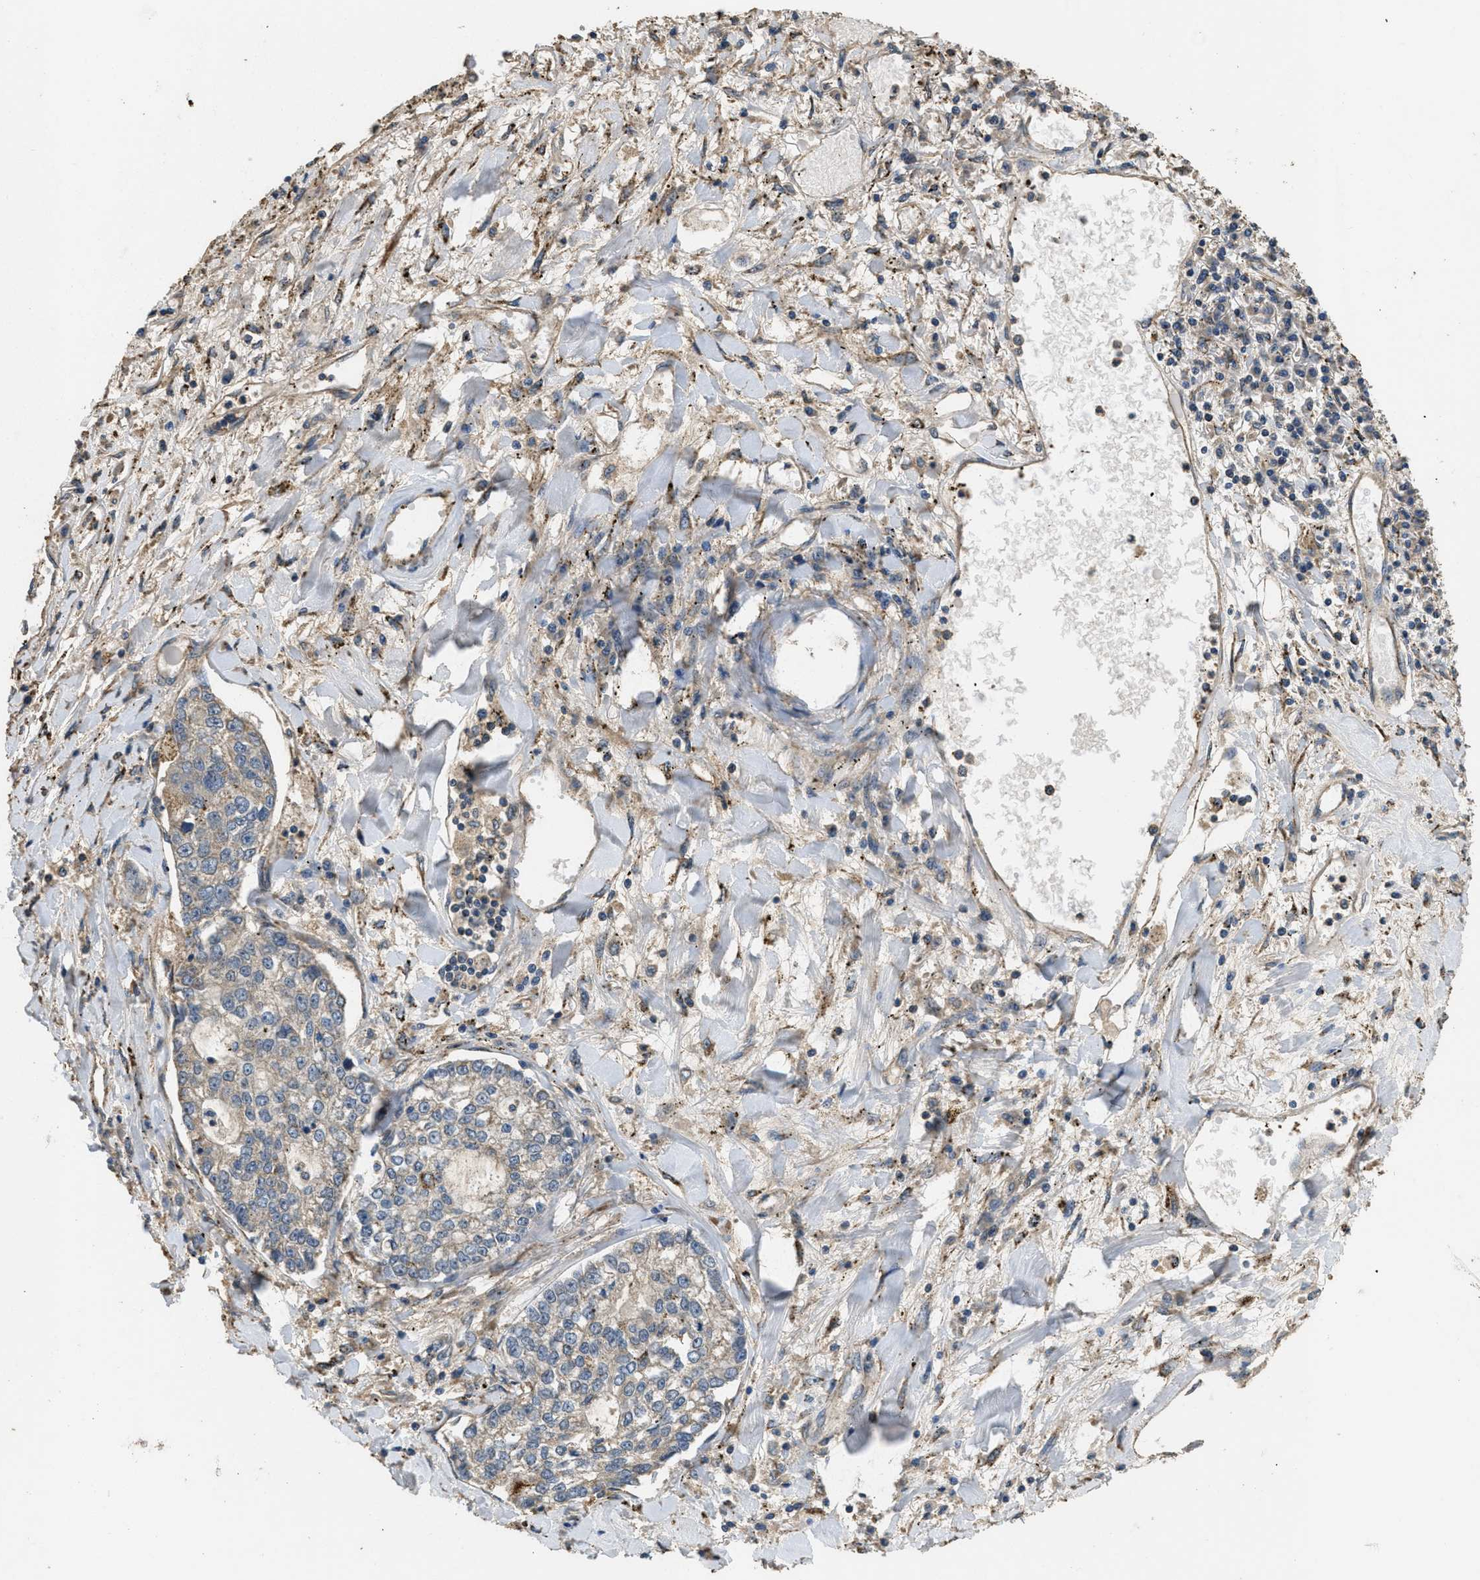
{"staining": {"intensity": "negative", "quantity": "none", "location": "none"}, "tissue": "lung cancer", "cell_type": "Tumor cells", "image_type": "cancer", "snomed": [{"axis": "morphology", "description": "Adenocarcinoma, NOS"}, {"axis": "topography", "description": "Lung"}], "caption": "Image shows no significant protein staining in tumor cells of lung adenocarcinoma.", "gene": "THBS2", "patient": {"sex": "male", "age": 49}}